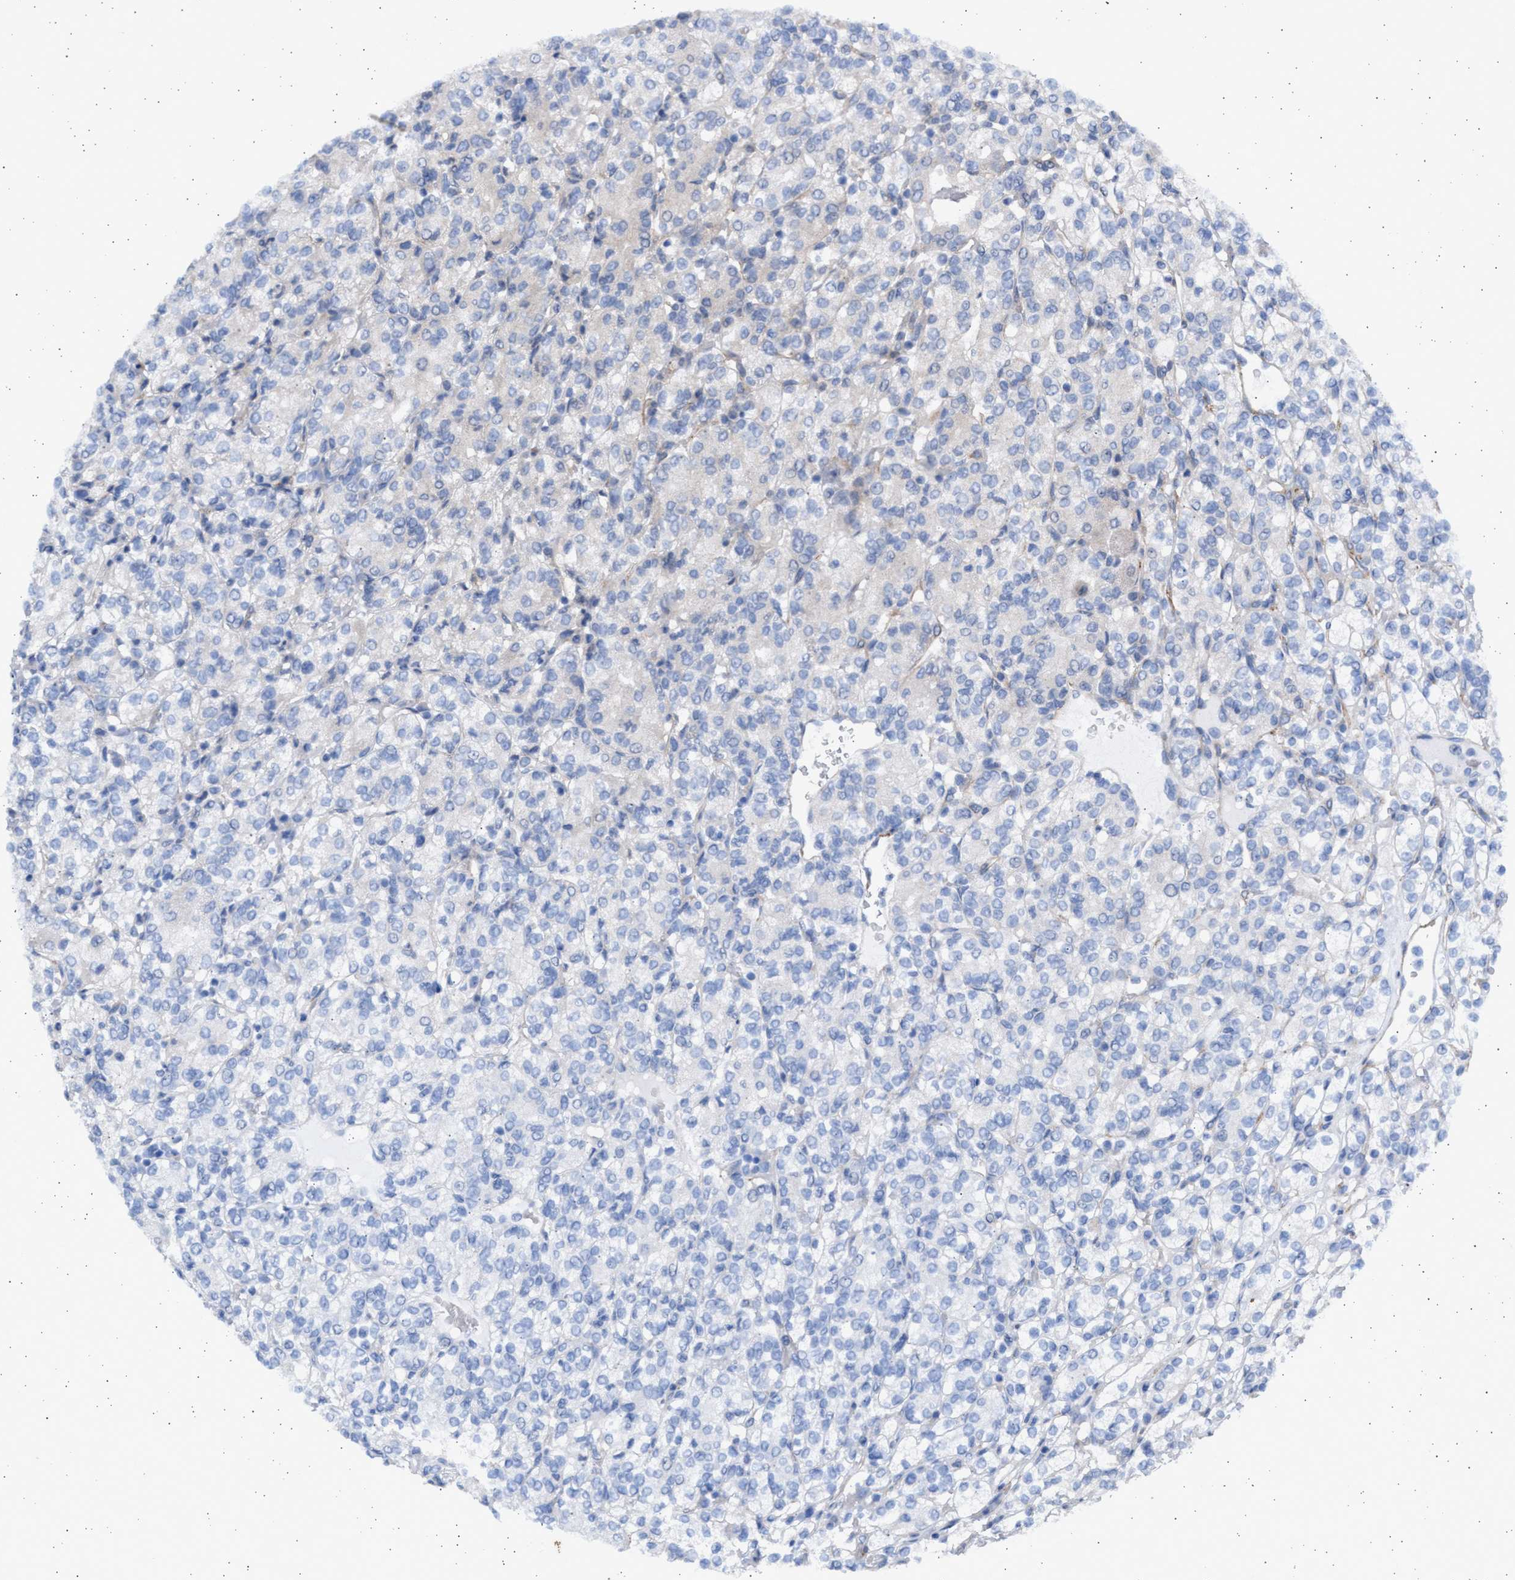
{"staining": {"intensity": "negative", "quantity": "none", "location": "none"}, "tissue": "renal cancer", "cell_type": "Tumor cells", "image_type": "cancer", "snomed": [{"axis": "morphology", "description": "Adenocarcinoma, NOS"}, {"axis": "topography", "description": "Kidney"}], "caption": "Adenocarcinoma (renal) was stained to show a protein in brown. There is no significant expression in tumor cells.", "gene": "NBR1", "patient": {"sex": "male", "age": 77}}